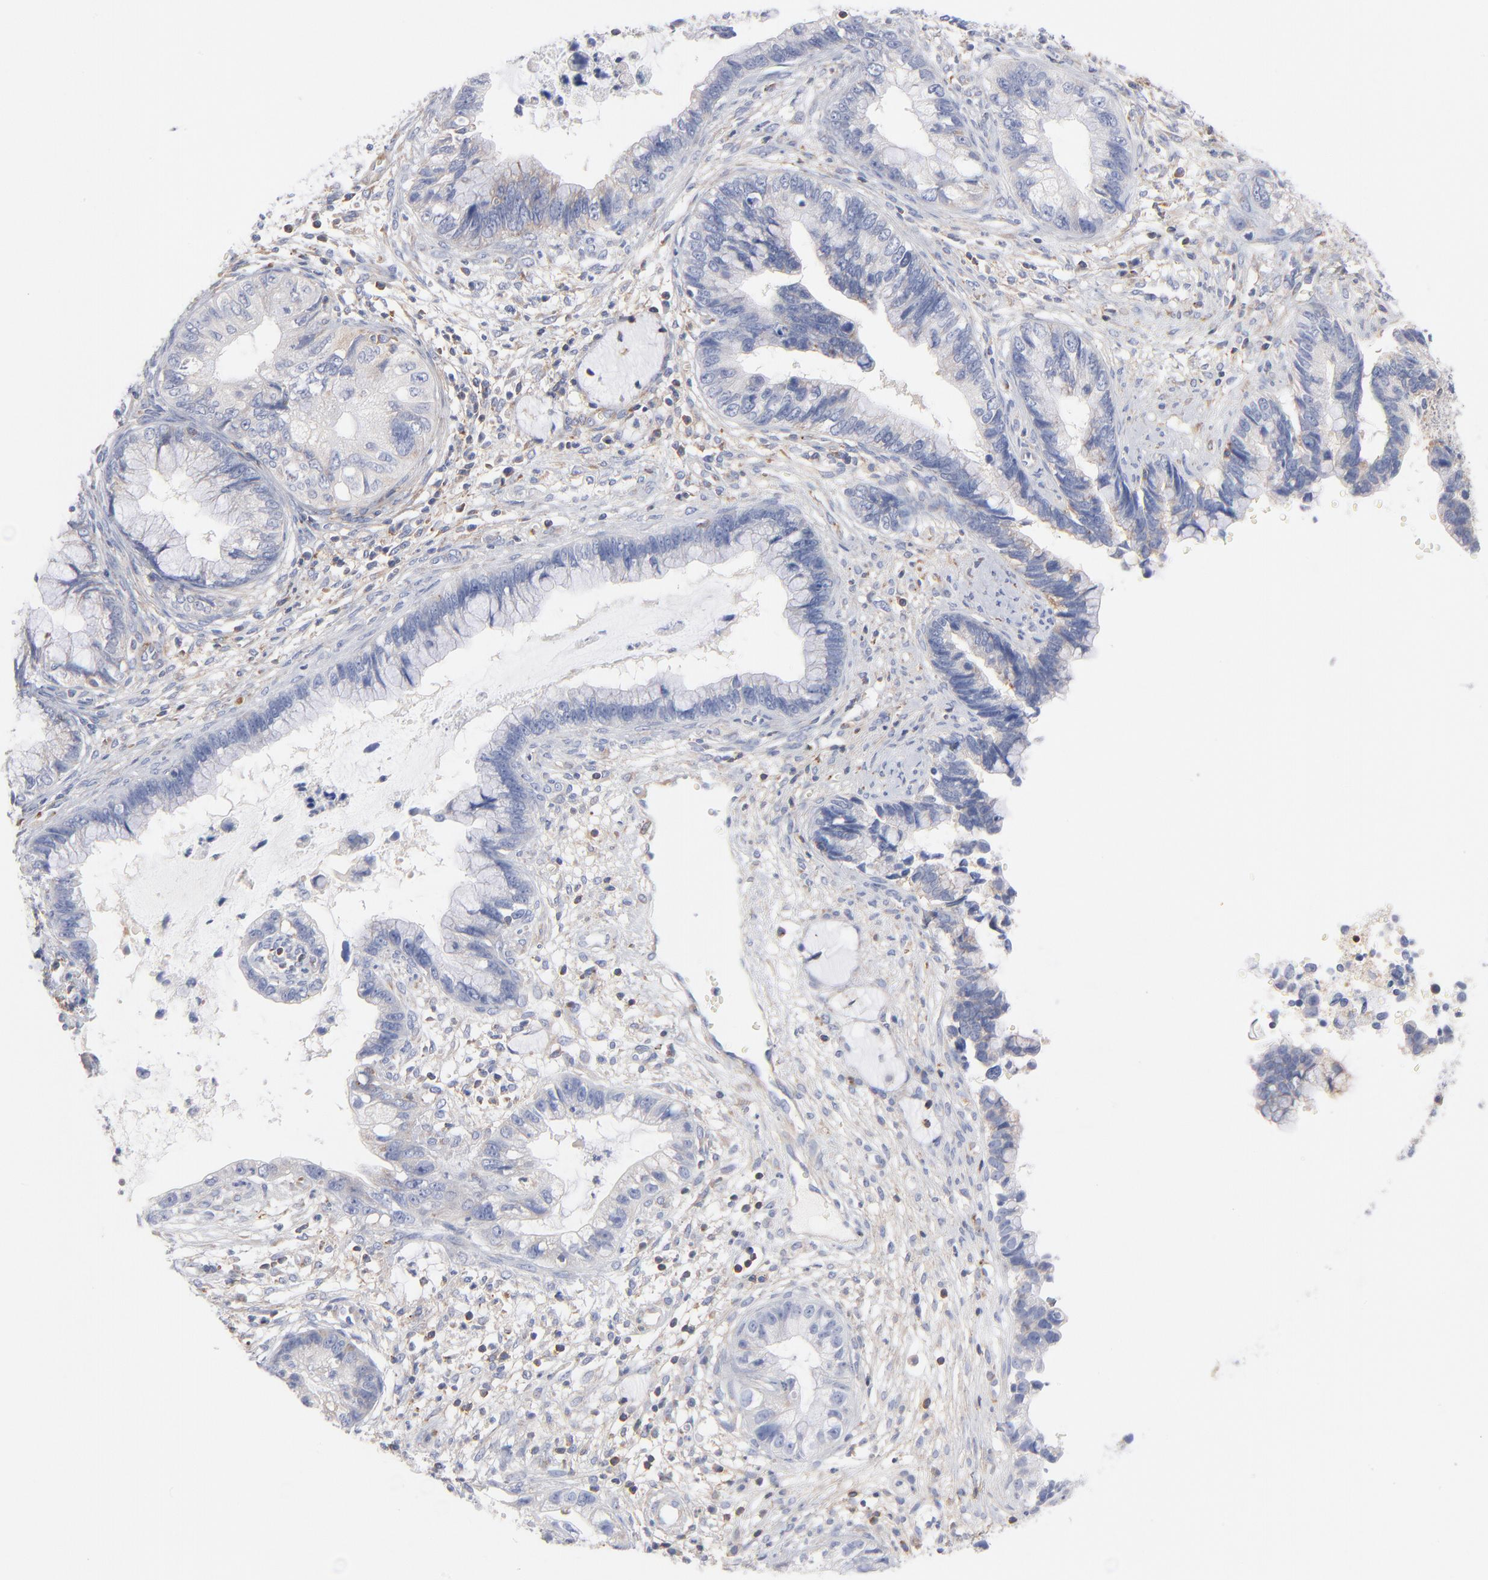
{"staining": {"intensity": "negative", "quantity": "none", "location": "none"}, "tissue": "cervical cancer", "cell_type": "Tumor cells", "image_type": "cancer", "snomed": [{"axis": "morphology", "description": "Adenocarcinoma, NOS"}, {"axis": "topography", "description": "Cervix"}], "caption": "Tumor cells are negative for protein expression in human cervical adenocarcinoma. (DAB IHC with hematoxylin counter stain).", "gene": "SEPTIN6", "patient": {"sex": "female", "age": 44}}